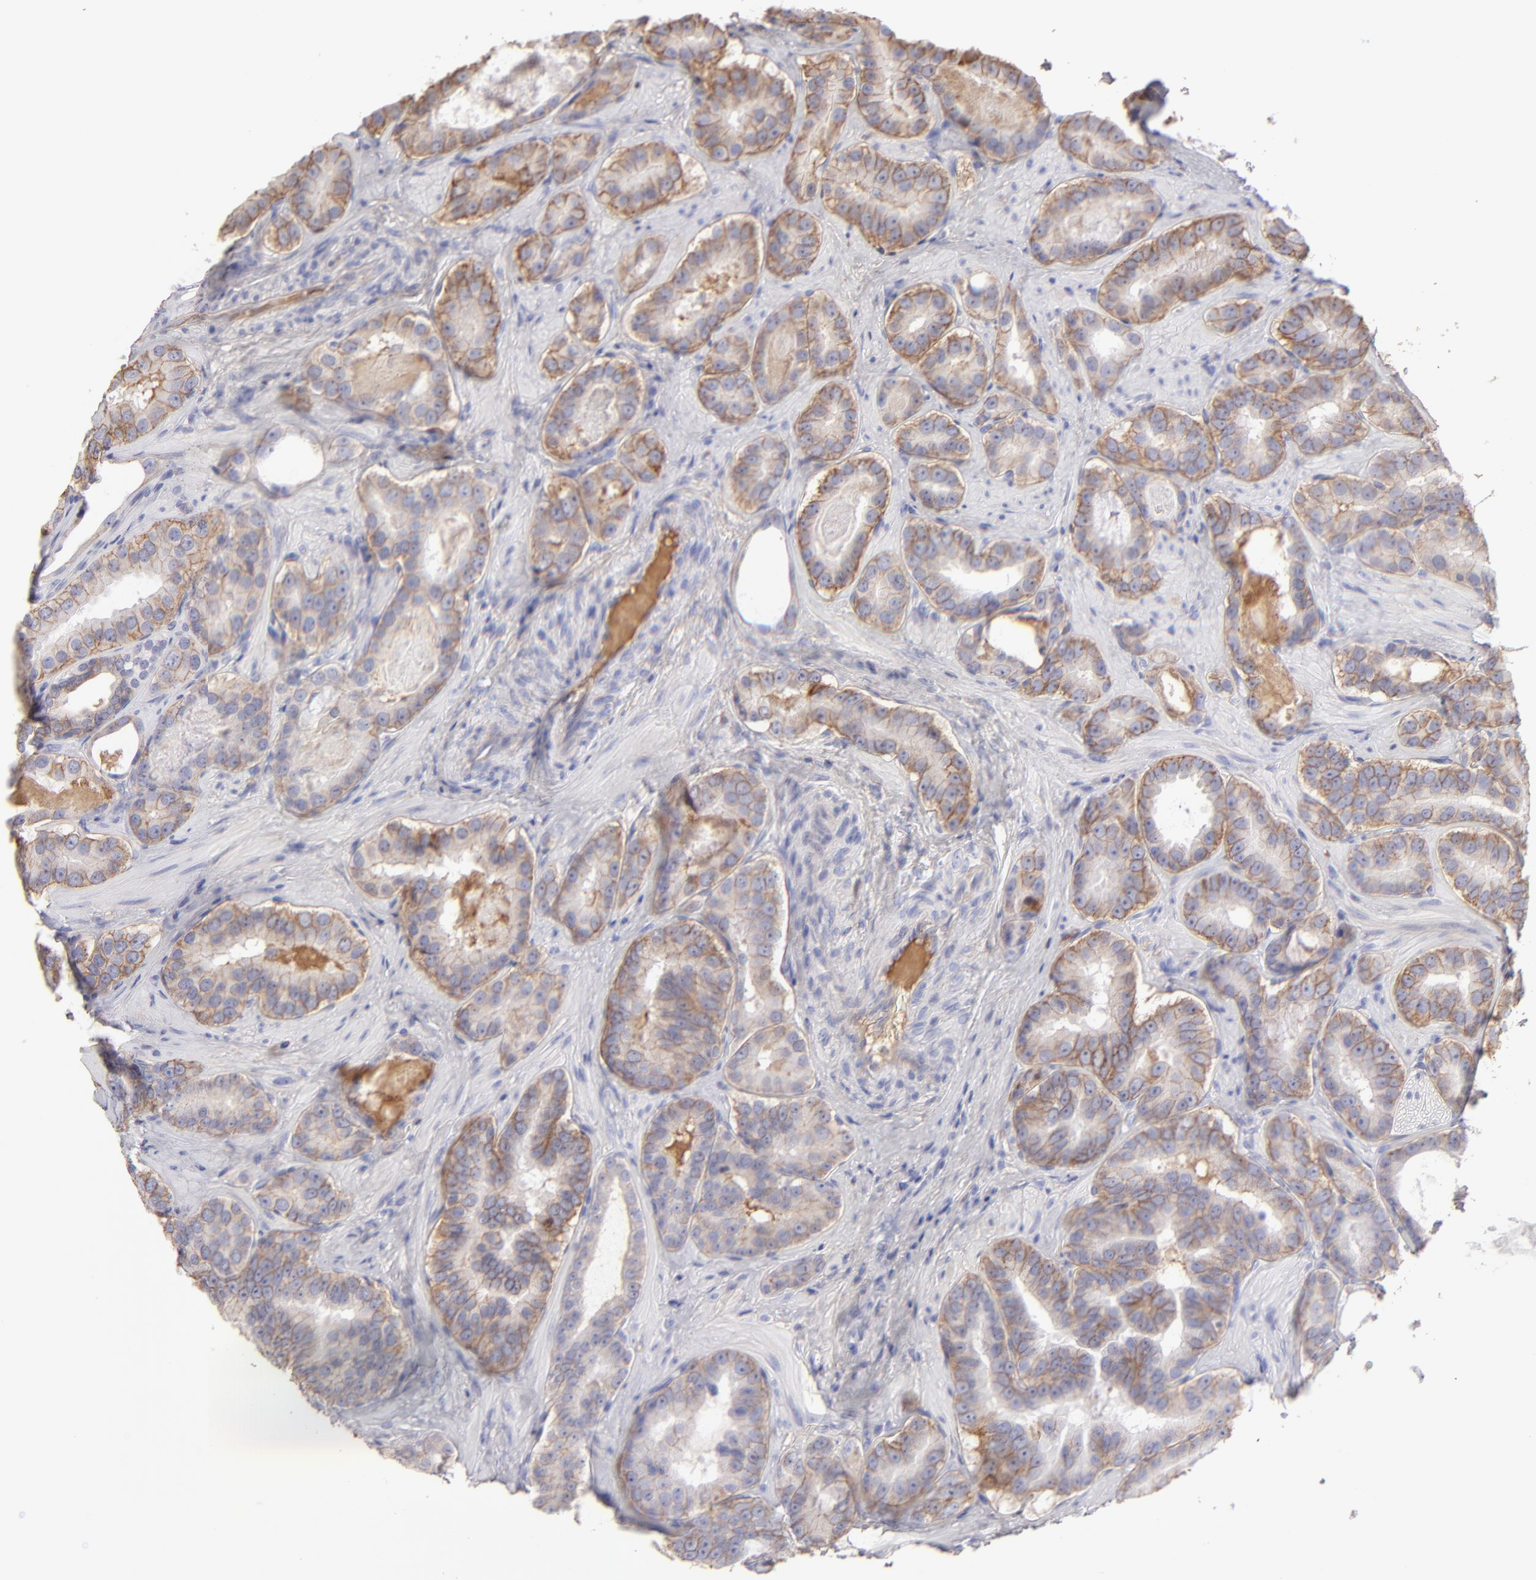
{"staining": {"intensity": "moderate", "quantity": "<25%", "location": "cytoplasmic/membranous"}, "tissue": "prostate cancer", "cell_type": "Tumor cells", "image_type": "cancer", "snomed": [{"axis": "morphology", "description": "Adenocarcinoma, Low grade"}, {"axis": "topography", "description": "Prostate"}], "caption": "Immunohistochemistry of prostate cancer (low-grade adenocarcinoma) exhibits low levels of moderate cytoplasmic/membranous expression in about <25% of tumor cells.", "gene": "ABCC4", "patient": {"sex": "male", "age": 59}}